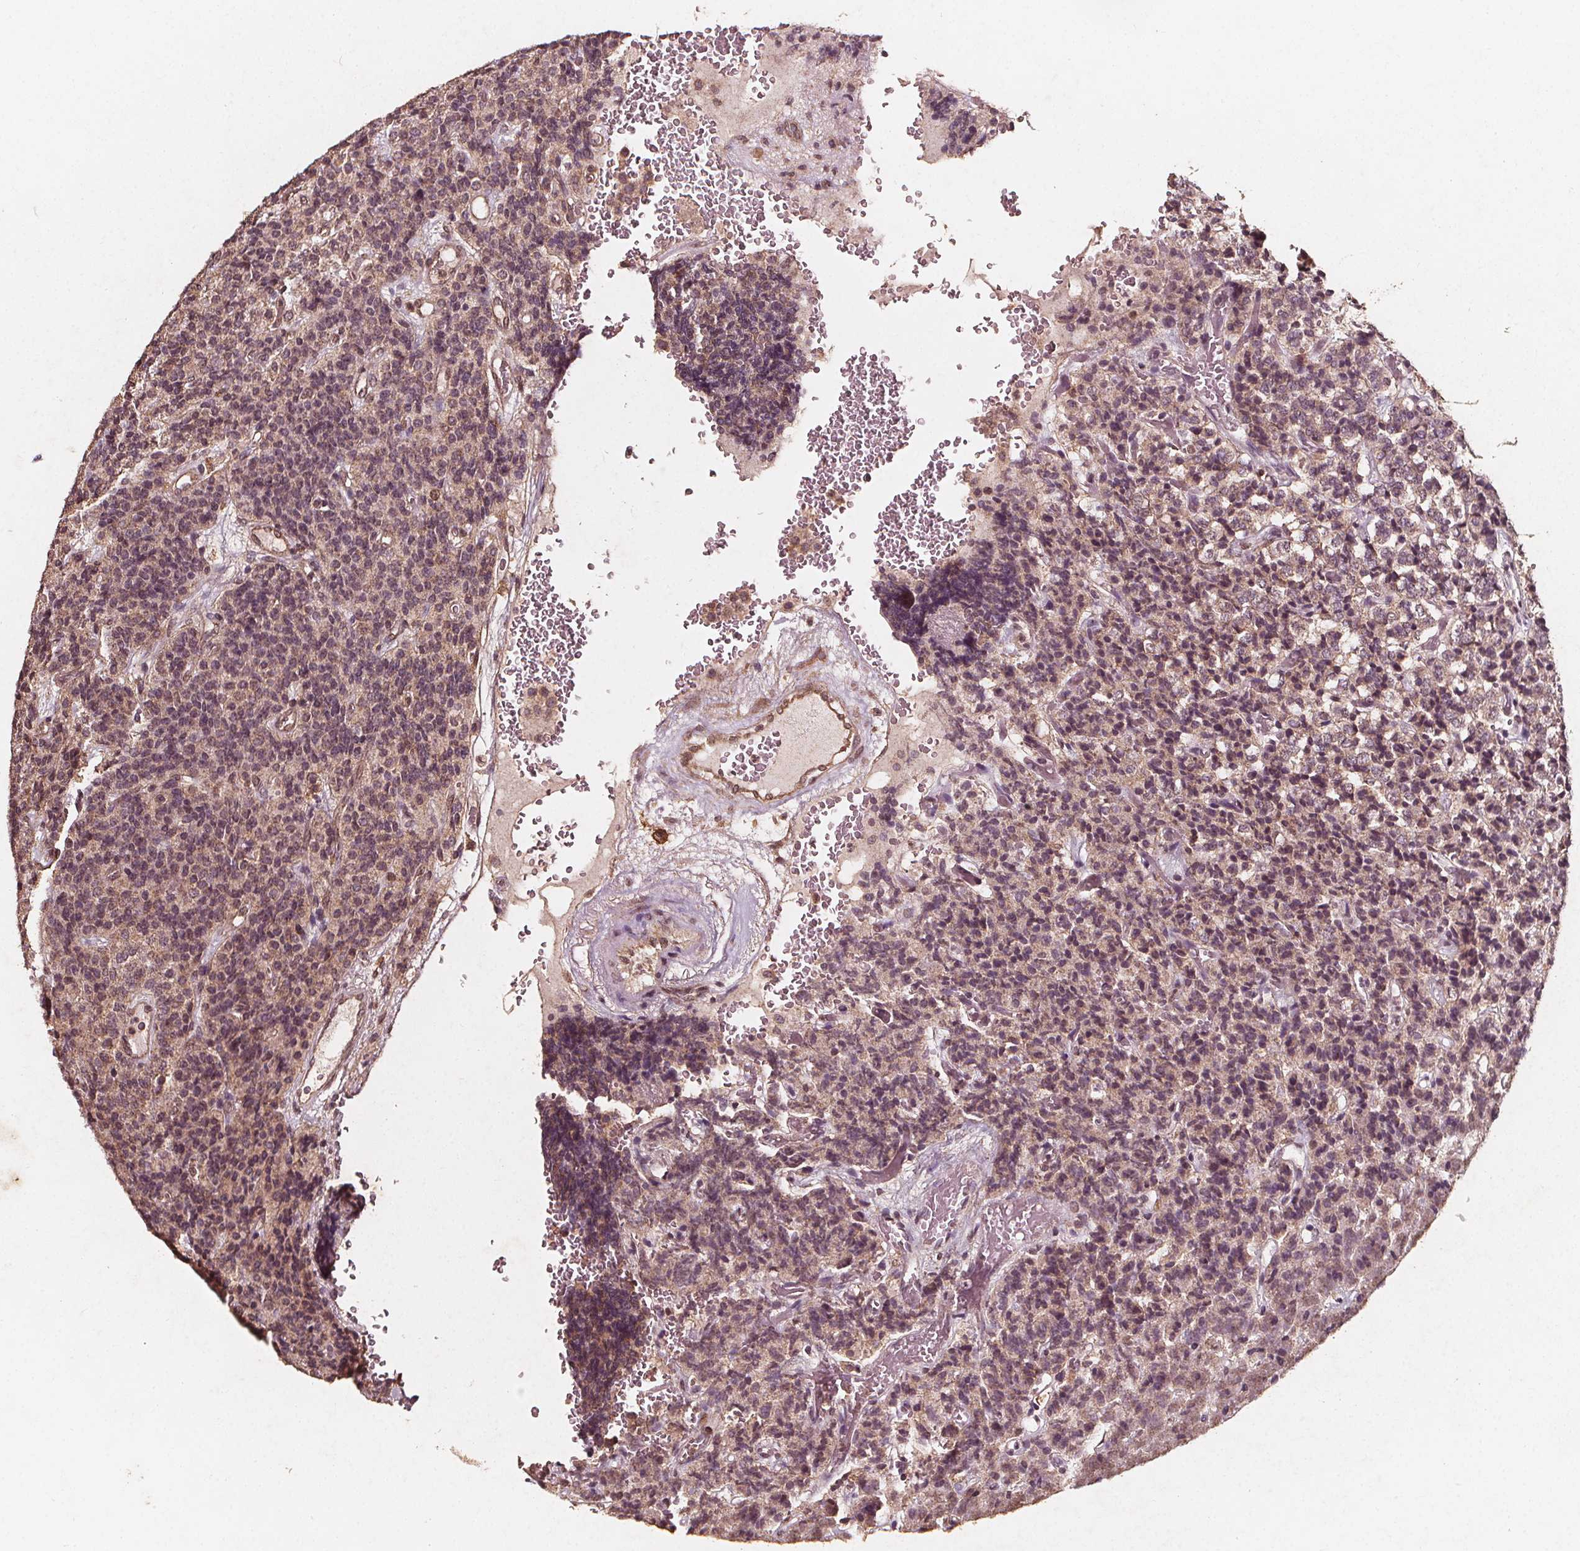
{"staining": {"intensity": "weak", "quantity": "25%-75%", "location": "cytoplasmic/membranous"}, "tissue": "carcinoid", "cell_type": "Tumor cells", "image_type": "cancer", "snomed": [{"axis": "morphology", "description": "Carcinoid, malignant, NOS"}, {"axis": "topography", "description": "Pancreas"}], "caption": "Tumor cells exhibit low levels of weak cytoplasmic/membranous positivity in about 25%-75% of cells in carcinoid. (DAB = brown stain, brightfield microscopy at high magnification).", "gene": "ABCA1", "patient": {"sex": "male", "age": 36}}